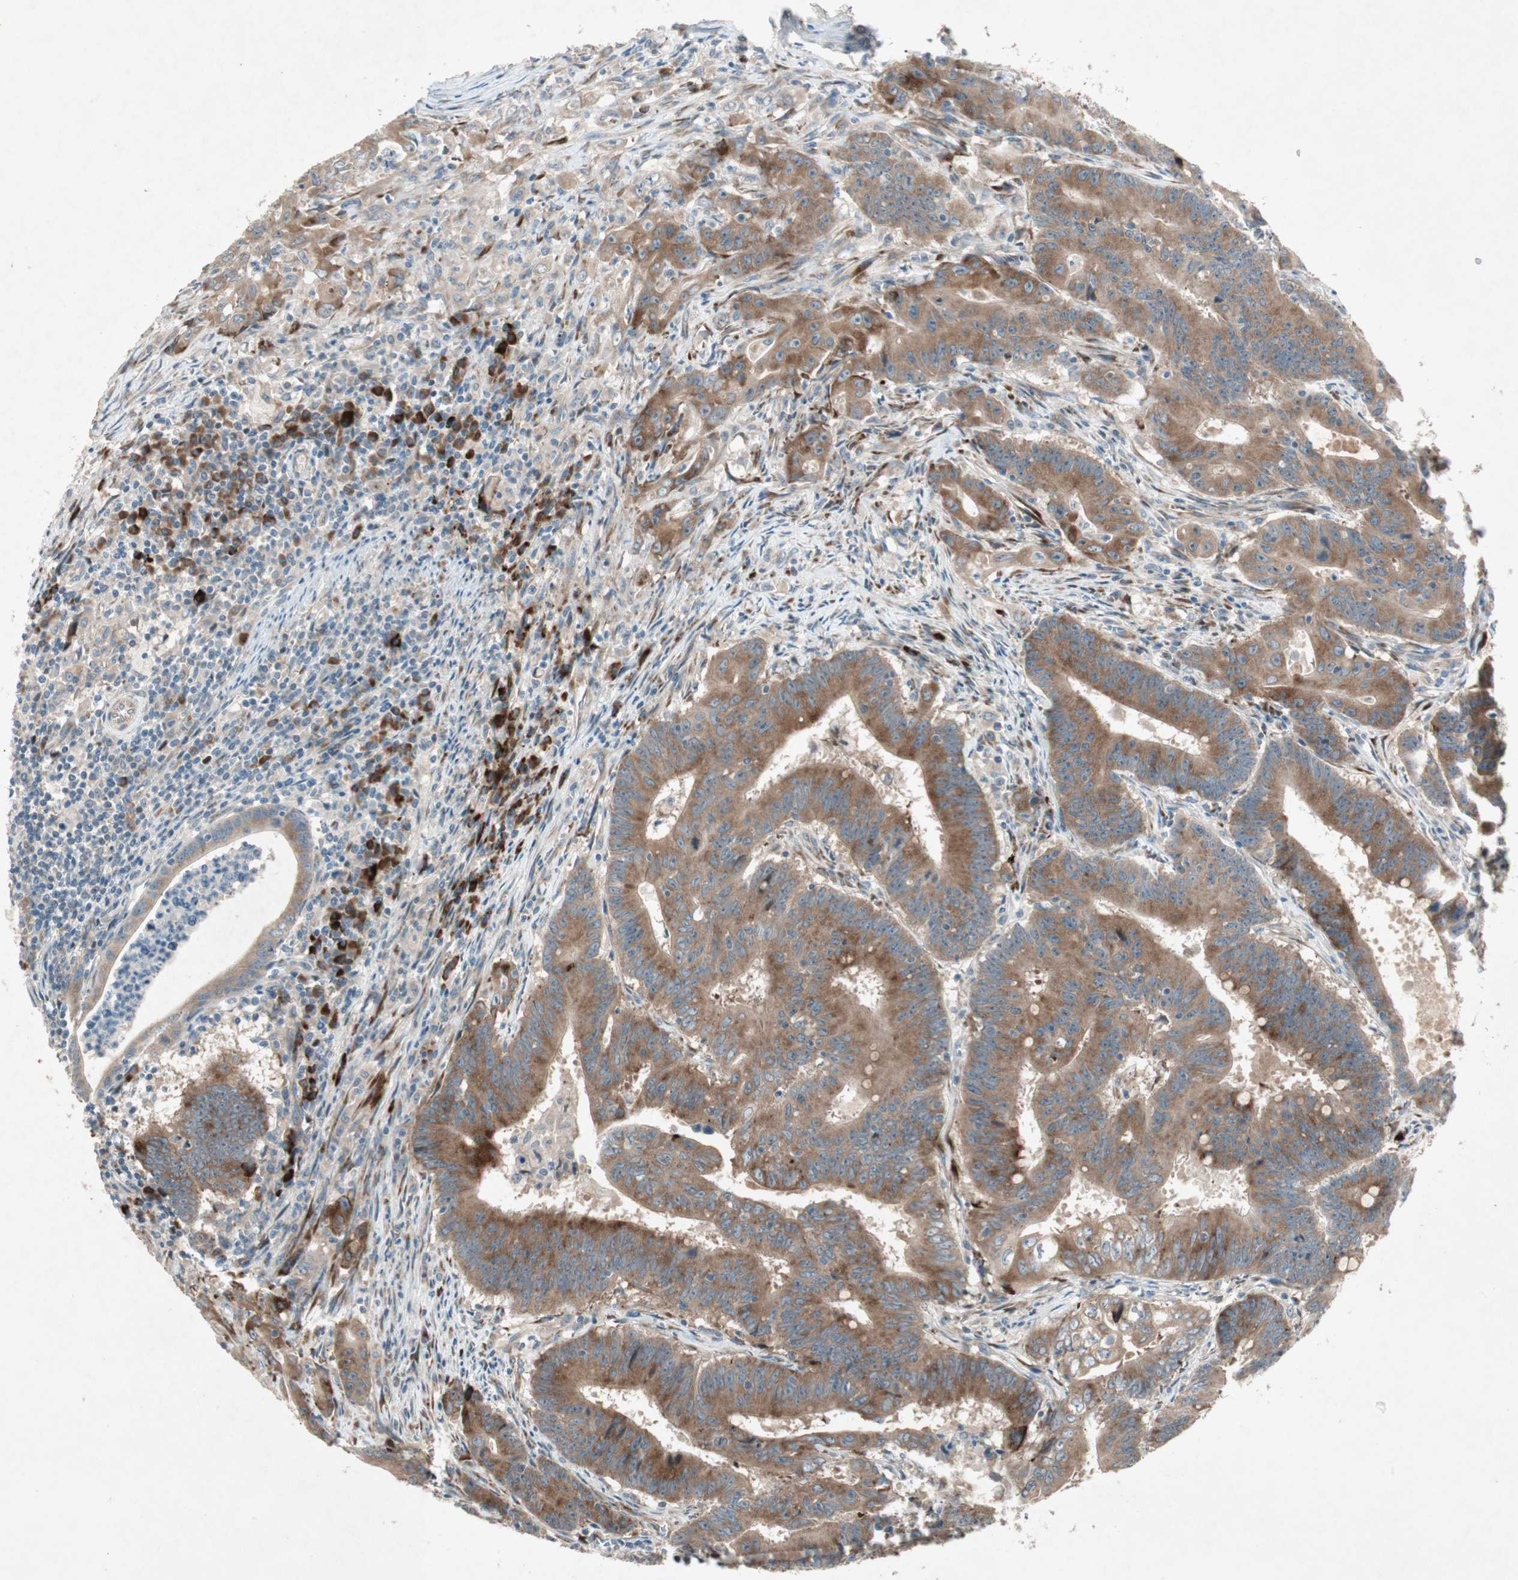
{"staining": {"intensity": "moderate", "quantity": ">75%", "location": "cytoplasmic/membranous"}, "tissue": "colorectal cancer", "cell_type": "Tumor cells", "image_type": "cancer", "snomed": [{"axis": "morphology", "description": "Adenocarcinoma, NOS"}, {"axis": "topography", "description": "Colon"}], "caption": "Adenocarcinoma (colorectal) stained with immunohistochemistry (IHC) reveals moderate cytoplasmic/membranous positivity in approximately >75% of tumor cells.", "gene": "APOO", "patient": {"sex": "male", "age": 45}}